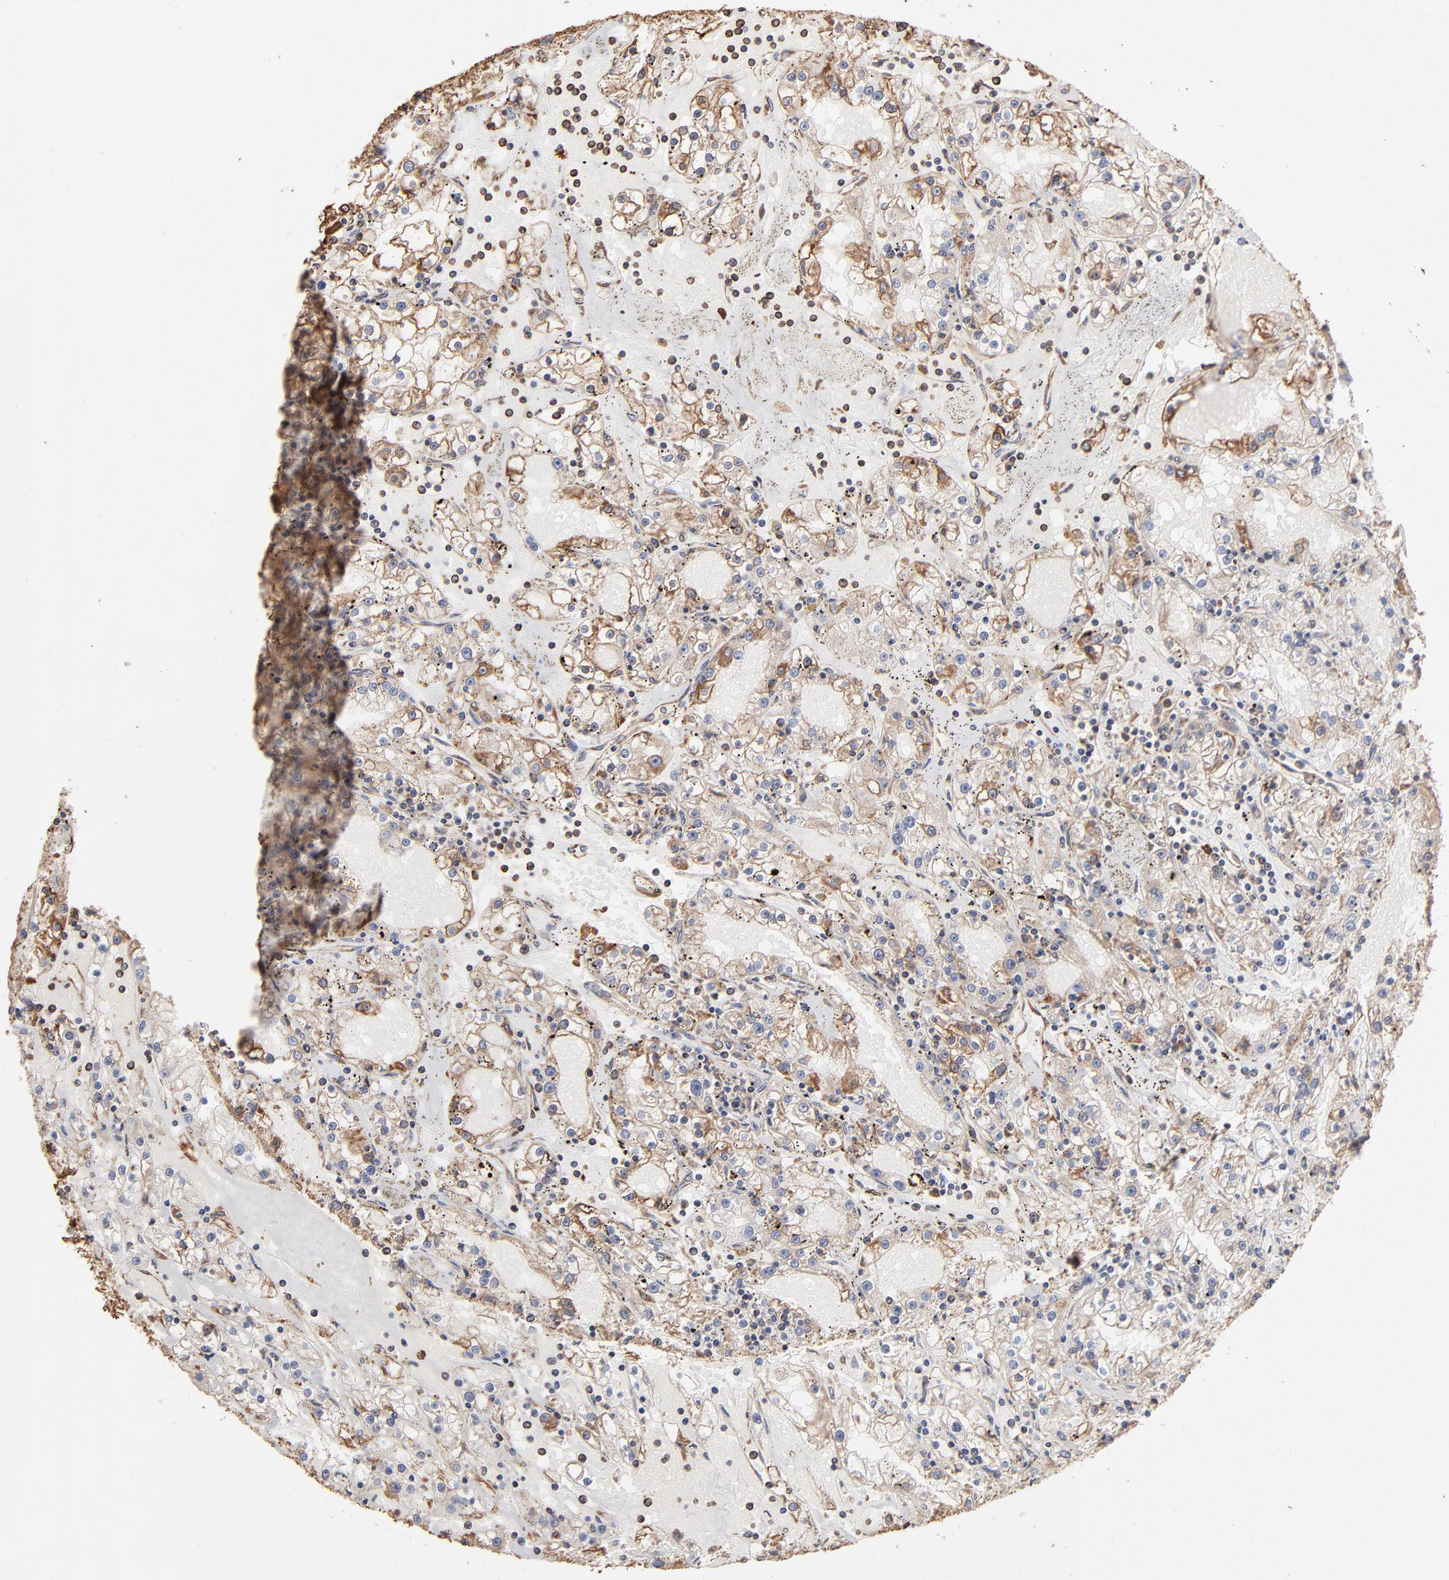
{"staining": {"intensity": "moderate", "quantity": "<25%", "location": "cytoplasmic/membranous"}, "tissue": "renal cancer", "cell_type": "Tumor cells", "image_type": "cancer", "snomed": [{"axis": "morphology", "description": "Adenocarcinoma, NOS"}, {"axis": "topography", "description": "Kidney"}], "caption": "Moderate cytoplasmic/membranous expression for a protein is appreciated in about <25% of tumor cells of renal cancer (adenocarcinoma) using immunohistochemistry (IHC).", "gene": "PDIA3", "patient": {"sex": "male", "age": 56}}